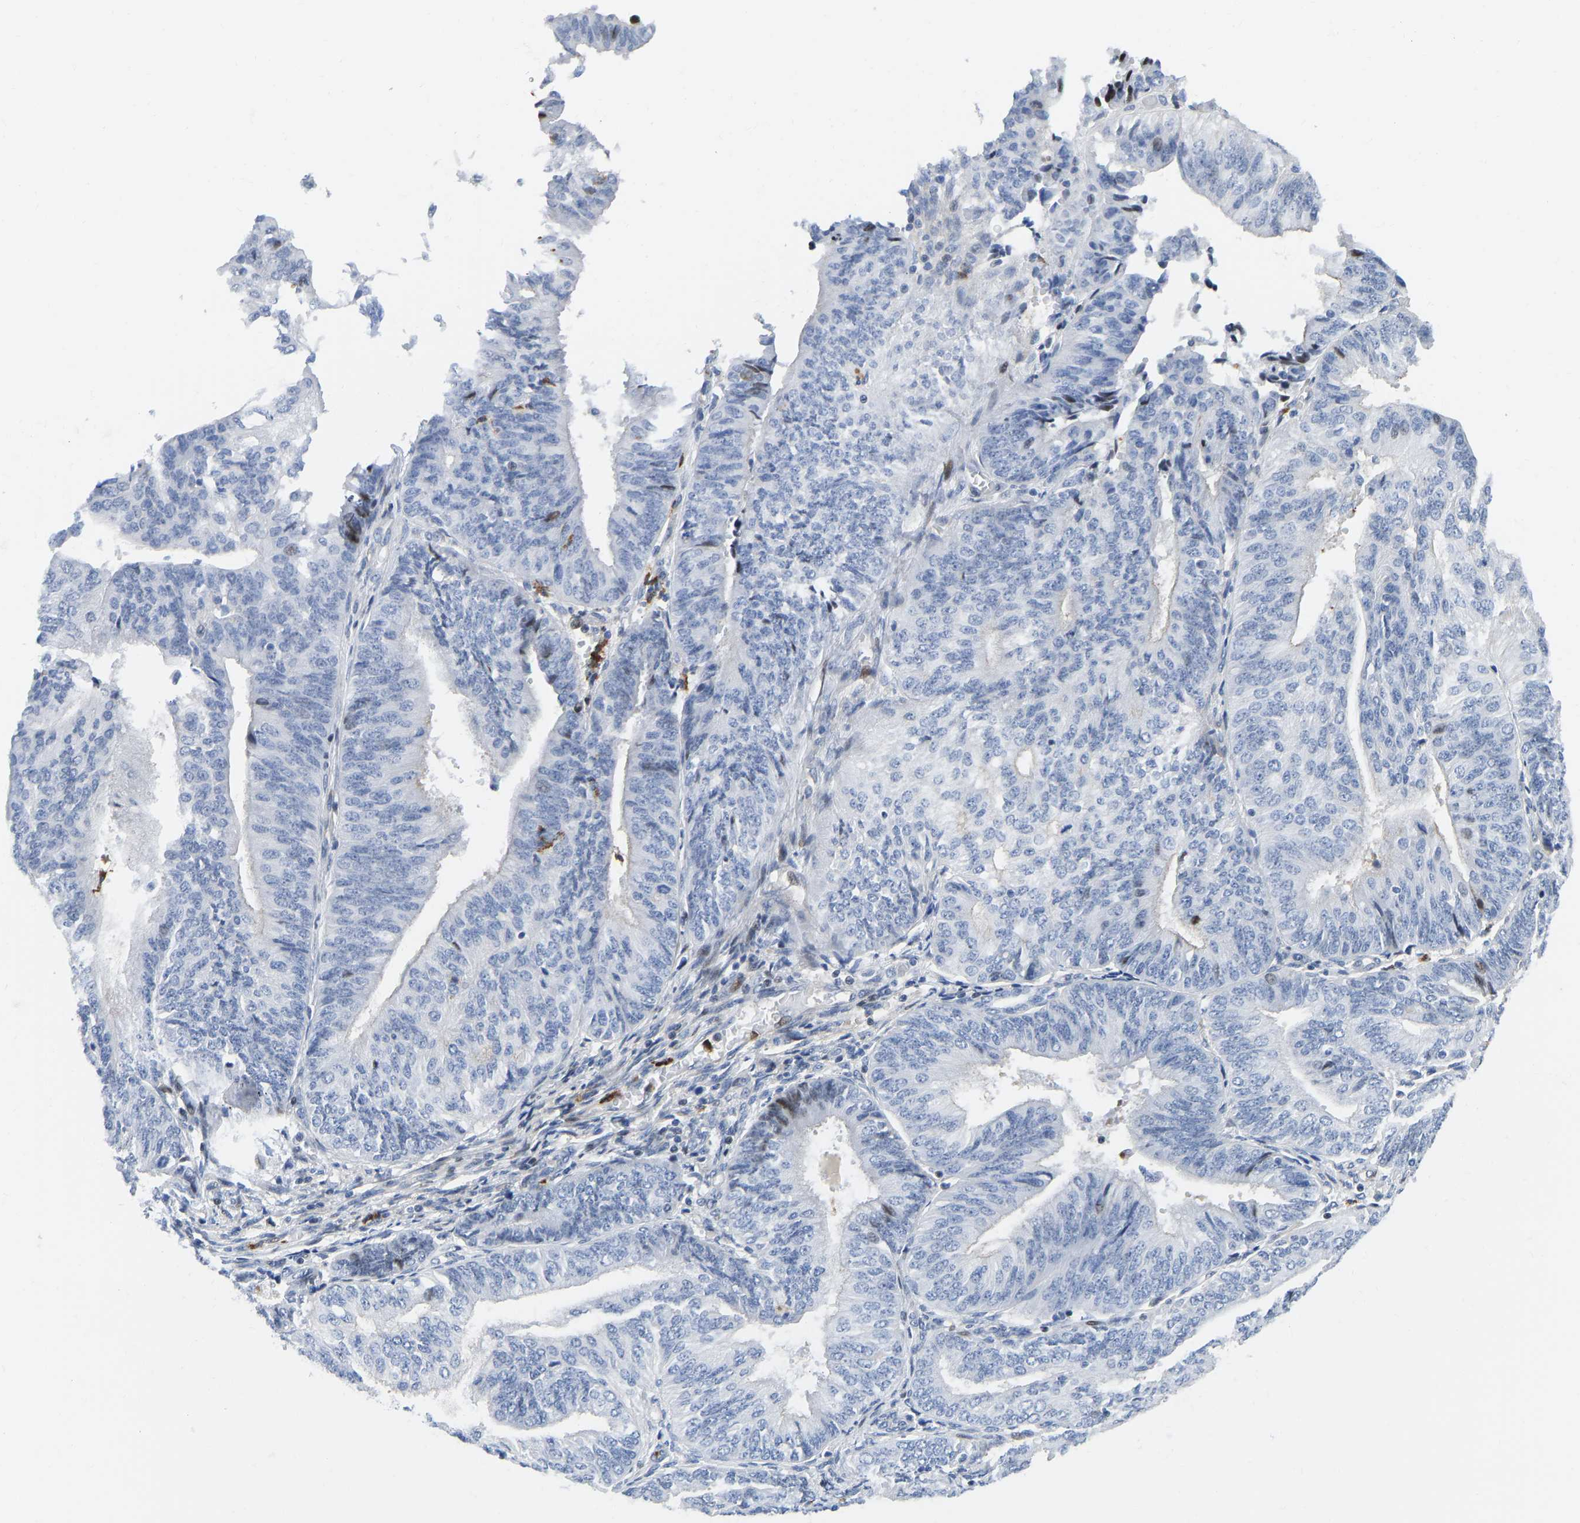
{"staining": {"intensity": "negative", "quantity": "none", "location": "none"}, "tissue": "endometrial cancer", "cell_type": "Tumor cells", "image_type": "cancer", "snomed": [{"axis": "morphology", "description": "Adenocarcinoma, NOS"}, {"axis": "topography", "description": "Endometrium"}], "caption": "IHC of human endometrial cancer exhibits no staining in tumor cells. The staining was performed using DAB (3,3'-diaminobenzidine) to visualize the protein expression in brown, while the nuclei were stained in blue with hematoxylin (Magnification: 20x).", "gene": "HDAC5", "patient": {"sex": "female", "age": 58}}